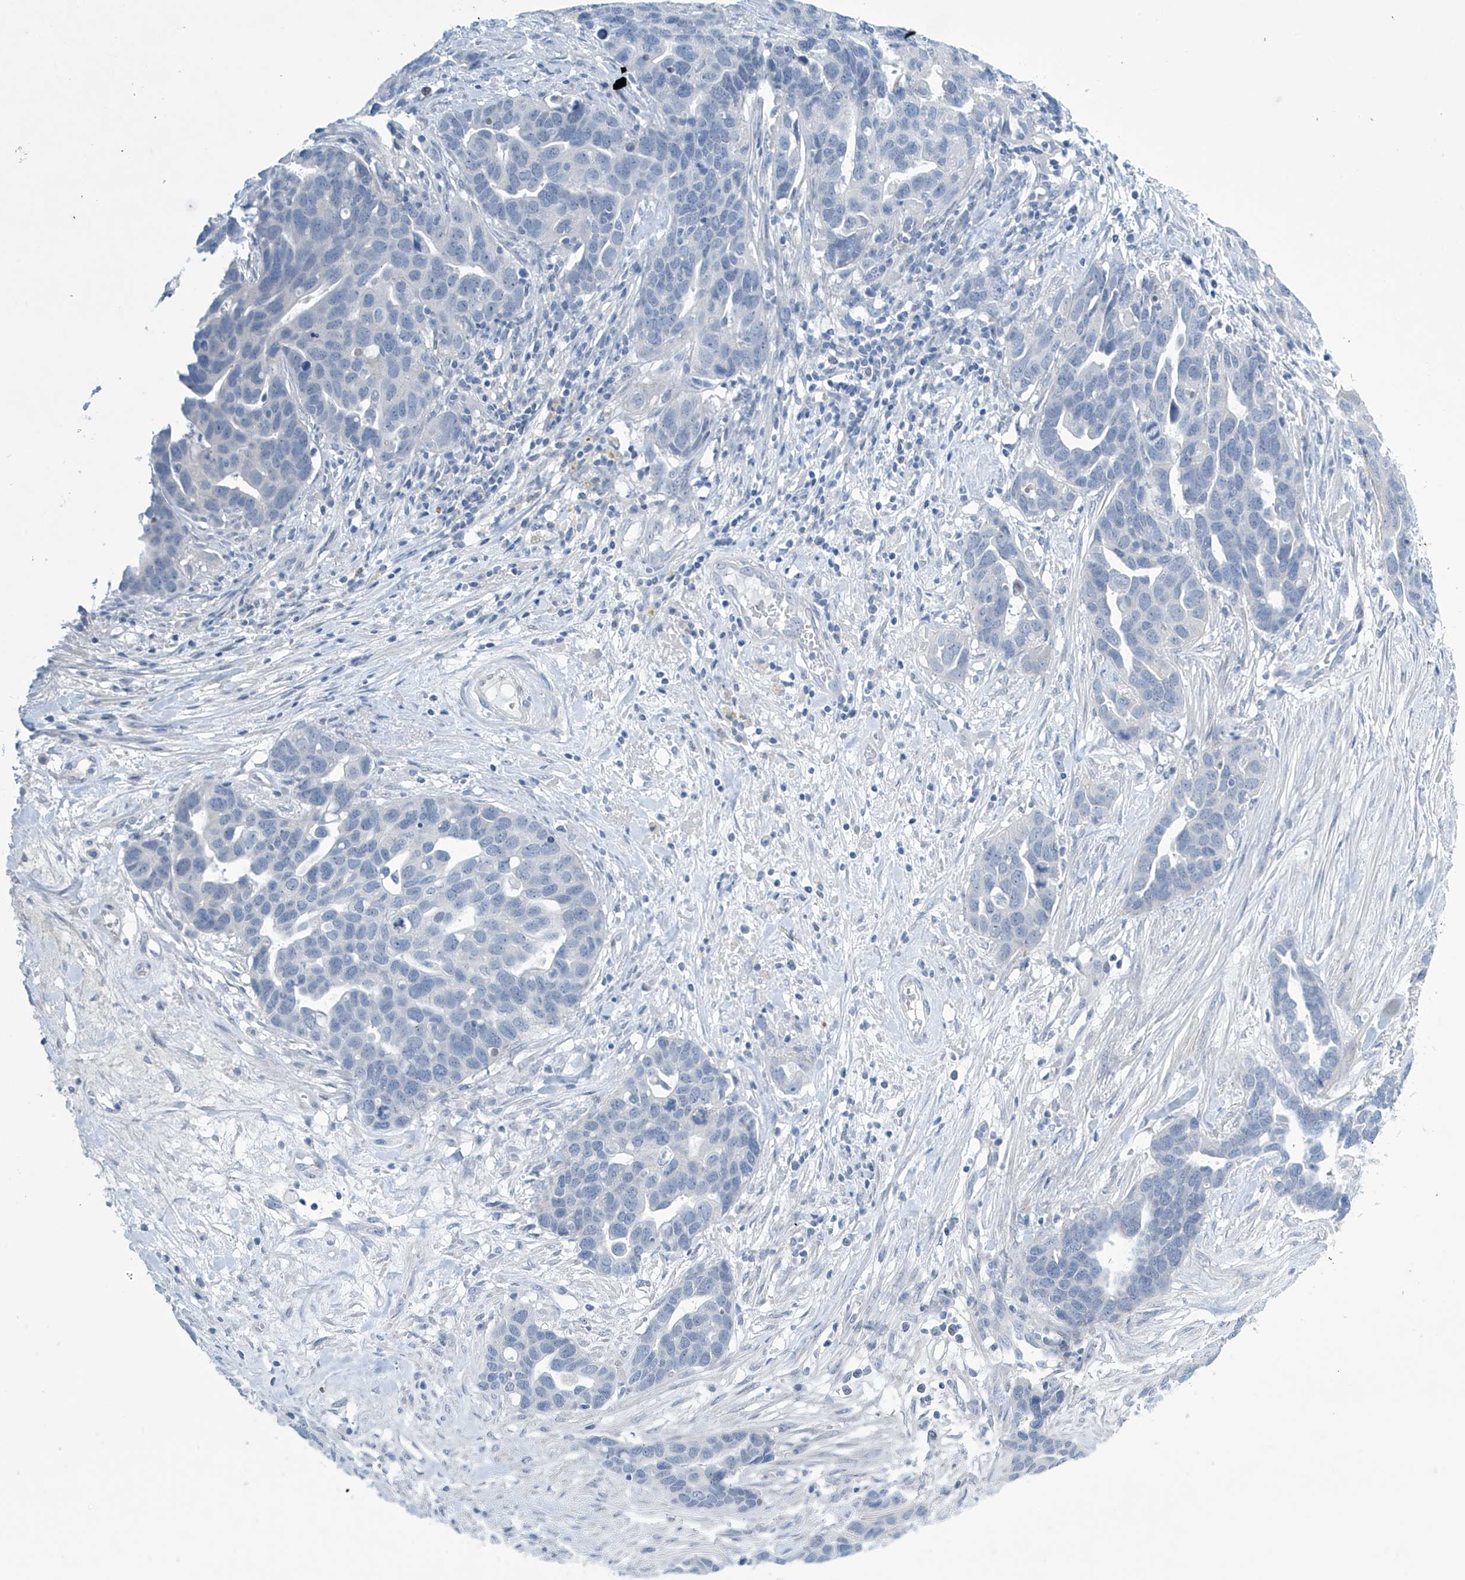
{"staining": {"intensity": "negative", "quantity": "none", "location": "none"}, "tissue": "ovarian cancer", "cell_type": "Tumor cells", "image_type": "cancer", "snomed": [{"axis": "morphology", "description": "Cystadenocarcinoma, serous, NOS"}, {"axis": "topography", "description": "Ovary"}], "caption": "Immunohistochemistry of serous cystadenocarcinoma (ovarian) exhibits no staining in tumor cells. (DAB immunohistochemistry, high magnification).", "gene": "SLC35A5", "patient": {"sex": "female", "age": 54}}